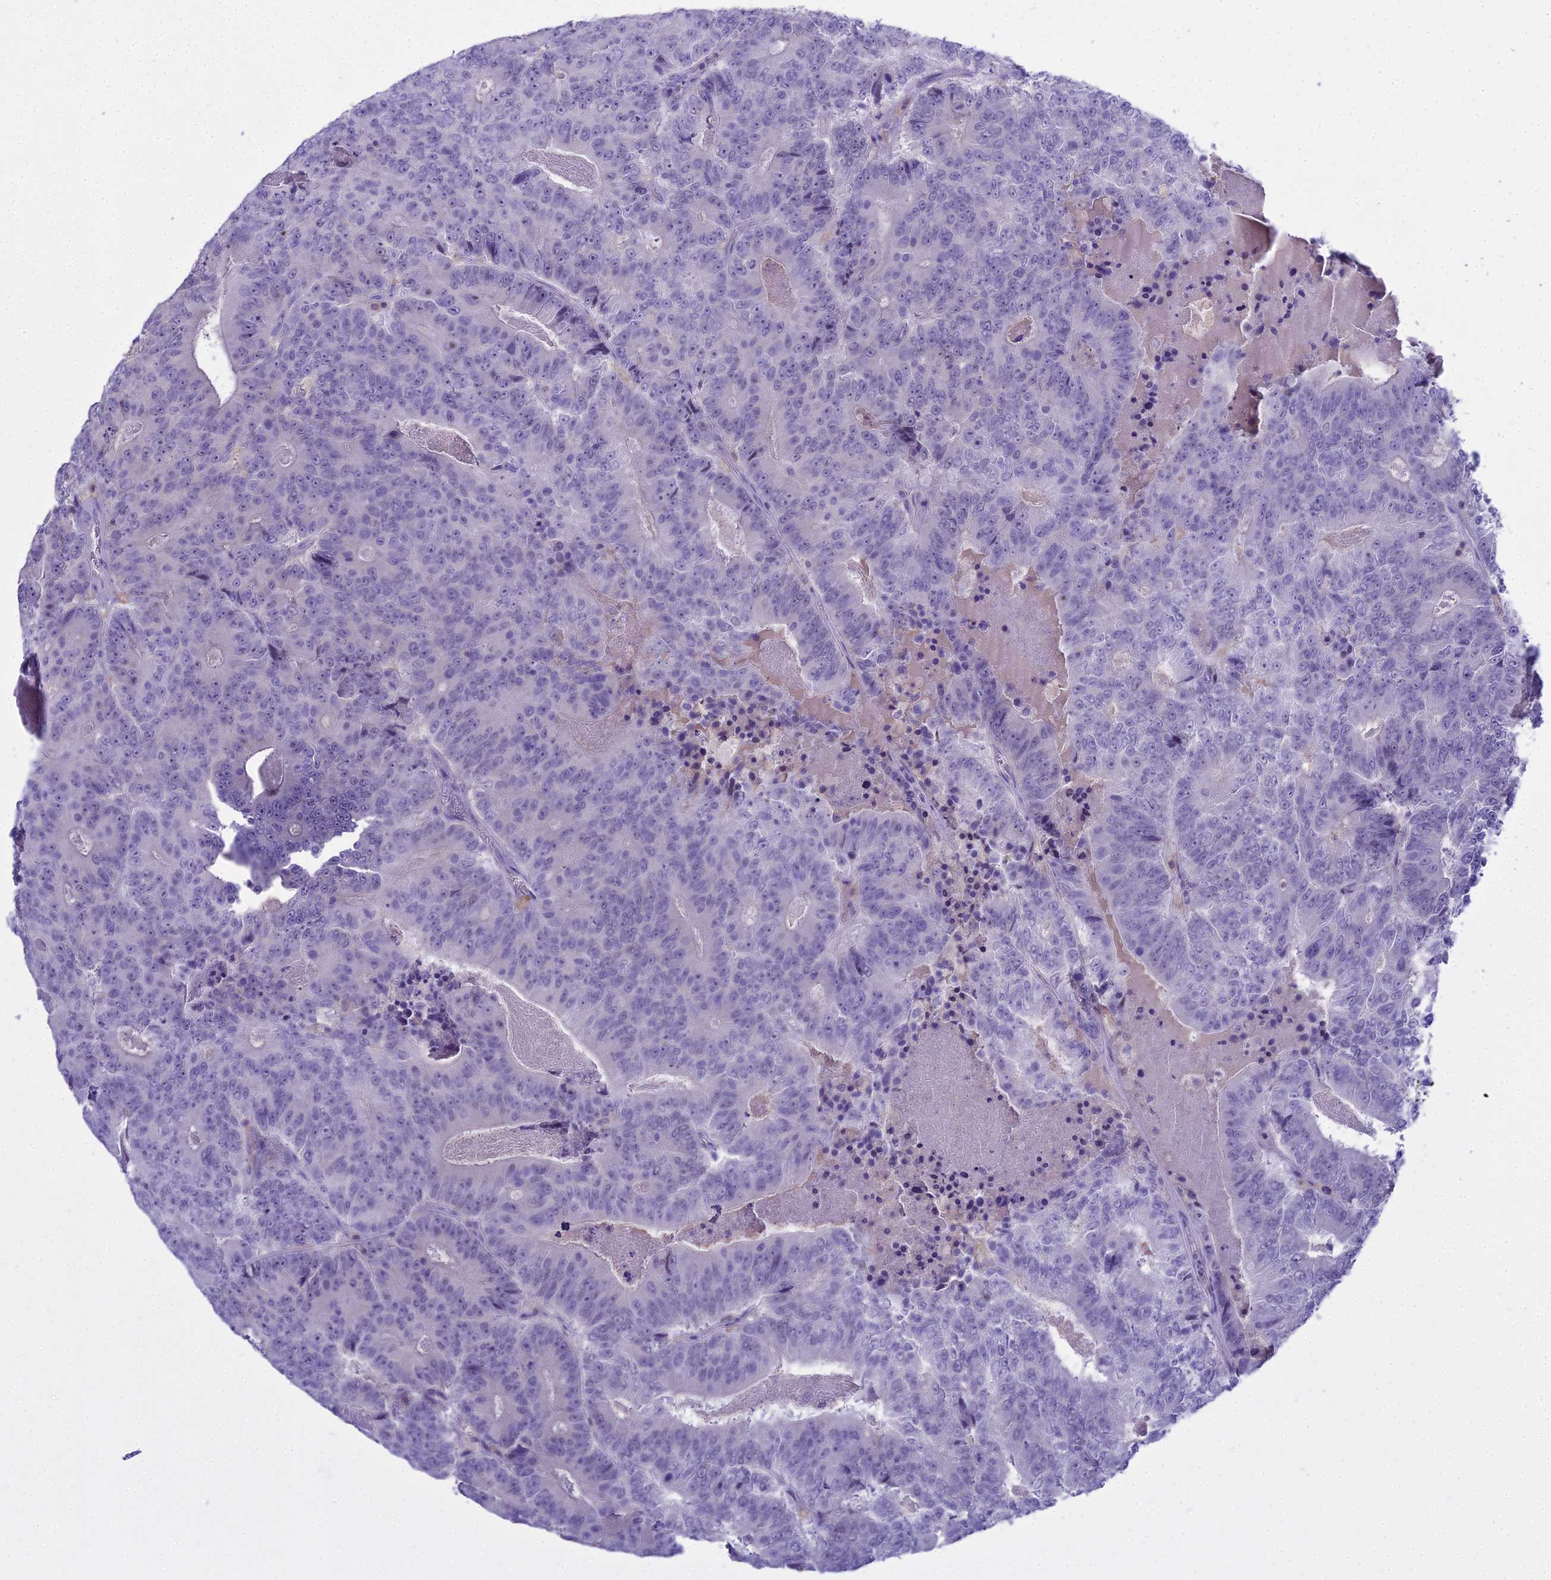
{"staining": {"intensity": "negative", "quantity": "none", "location": "none"}, "tissue": "colorectal cancer", "cell_type": "Tumor cells", "image_type": "cancer", "snomed": [{"axis": "morphology", "description": "Adenocarcinoma, NOS"}, {"axis": "topography", "description": "Colon"}], "caption": "Immunohistochemistry (IHC) image of colorectal adenocarcinoma stained for a protein (brown), which demonstrates no expression in tumor cells. The staining was performed using DAB to visualize the protein expression in brown, while the nuclei were stained in blue with hematoxylin (Magnification: 20x).", "gene": "BLNK", "patient": {"sex": "male", "age": 83}}